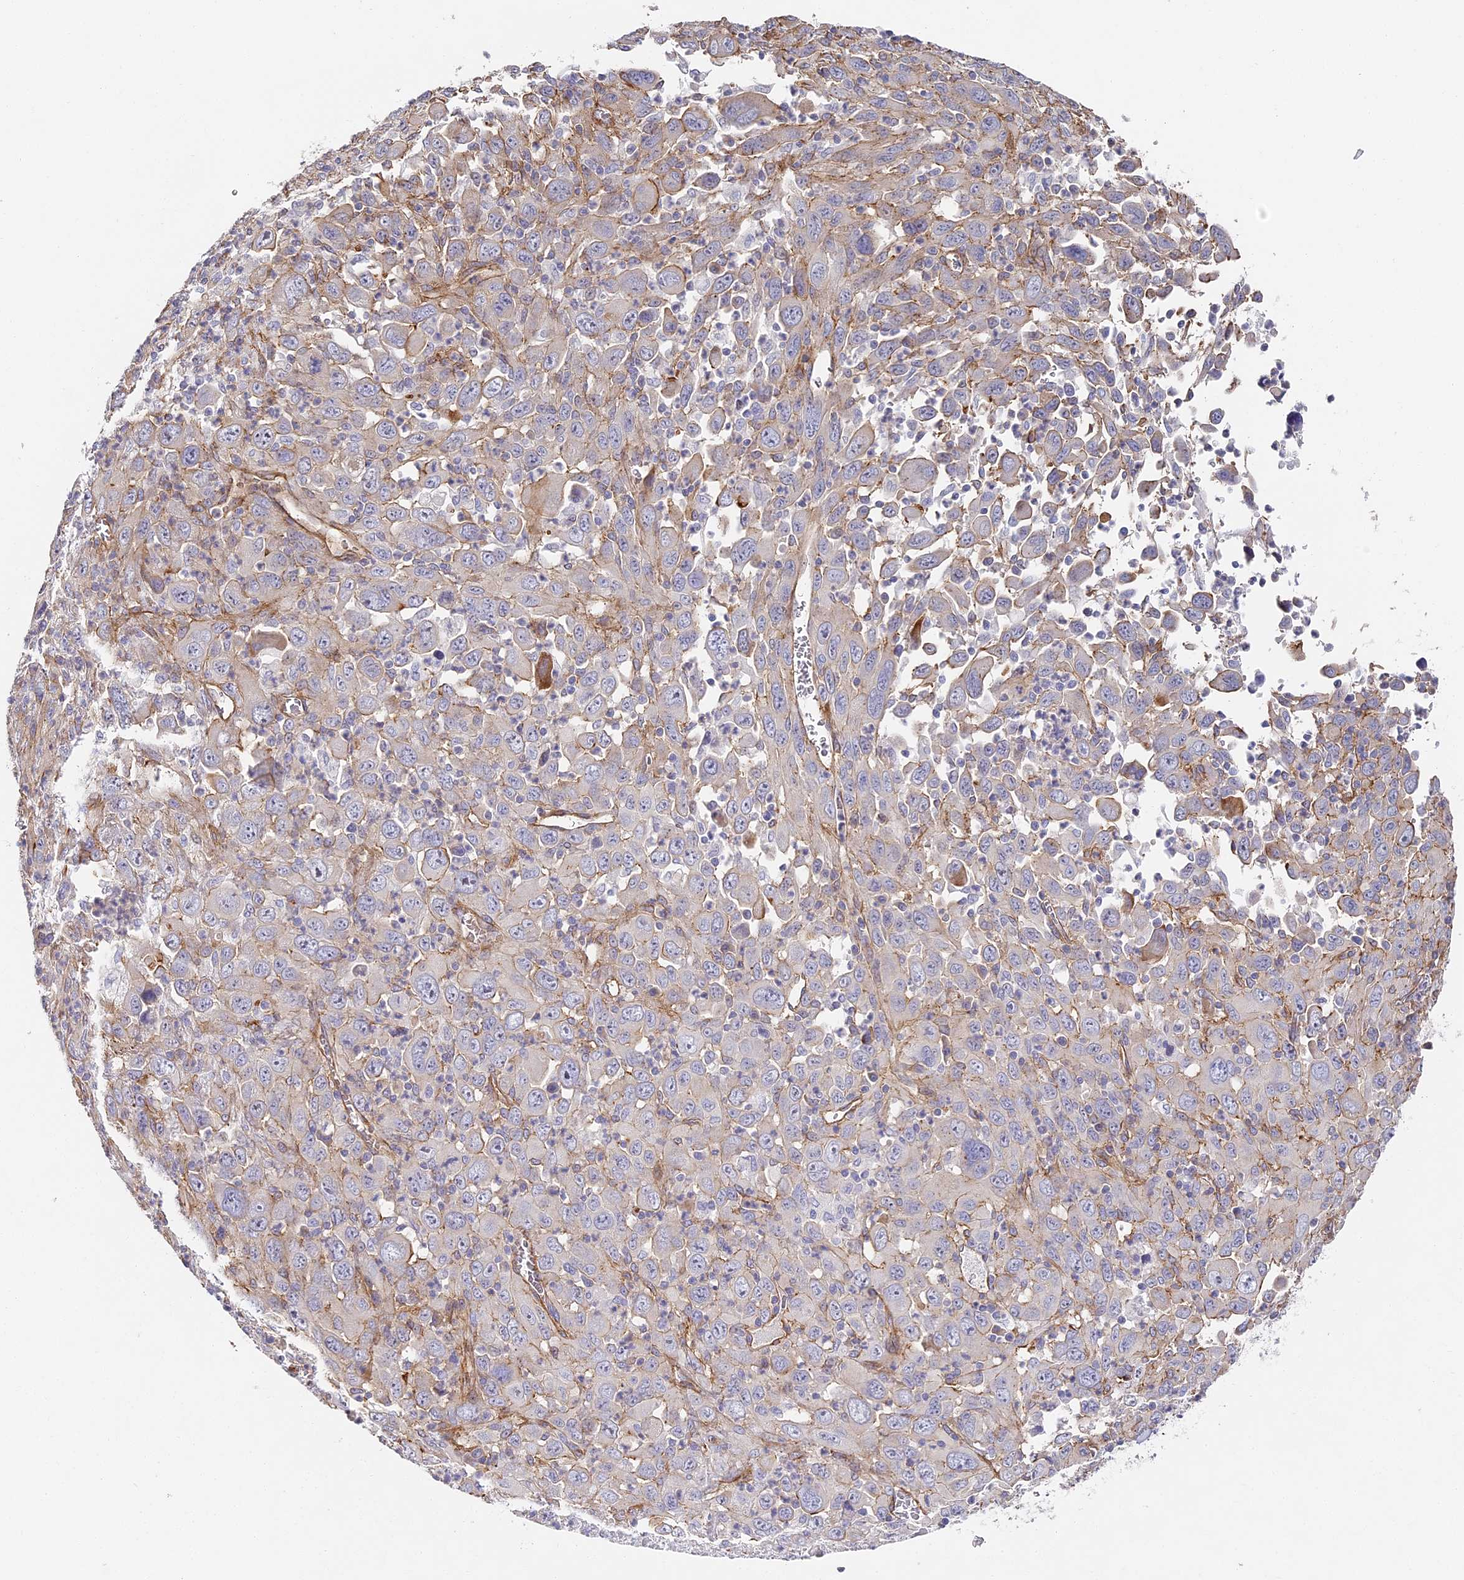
{"staining": {"intensity": "negative", "quantity": "none", "location": "none"}, "tissue": "melanoma", "cell_type": "Tumor cells", "image_type": "cancer", "snomed": [{"axis": "morphology", "description": "Malignant melanoma, Metastatic site"}, {"axis": "topography", "description": "Skin"}], "caption": "Image shows no significant protein staining in tumor cells of malignant melanoma (metastatic site).", "gene": "CCDC30", "patient": {"sex": "female", "age": 56}}